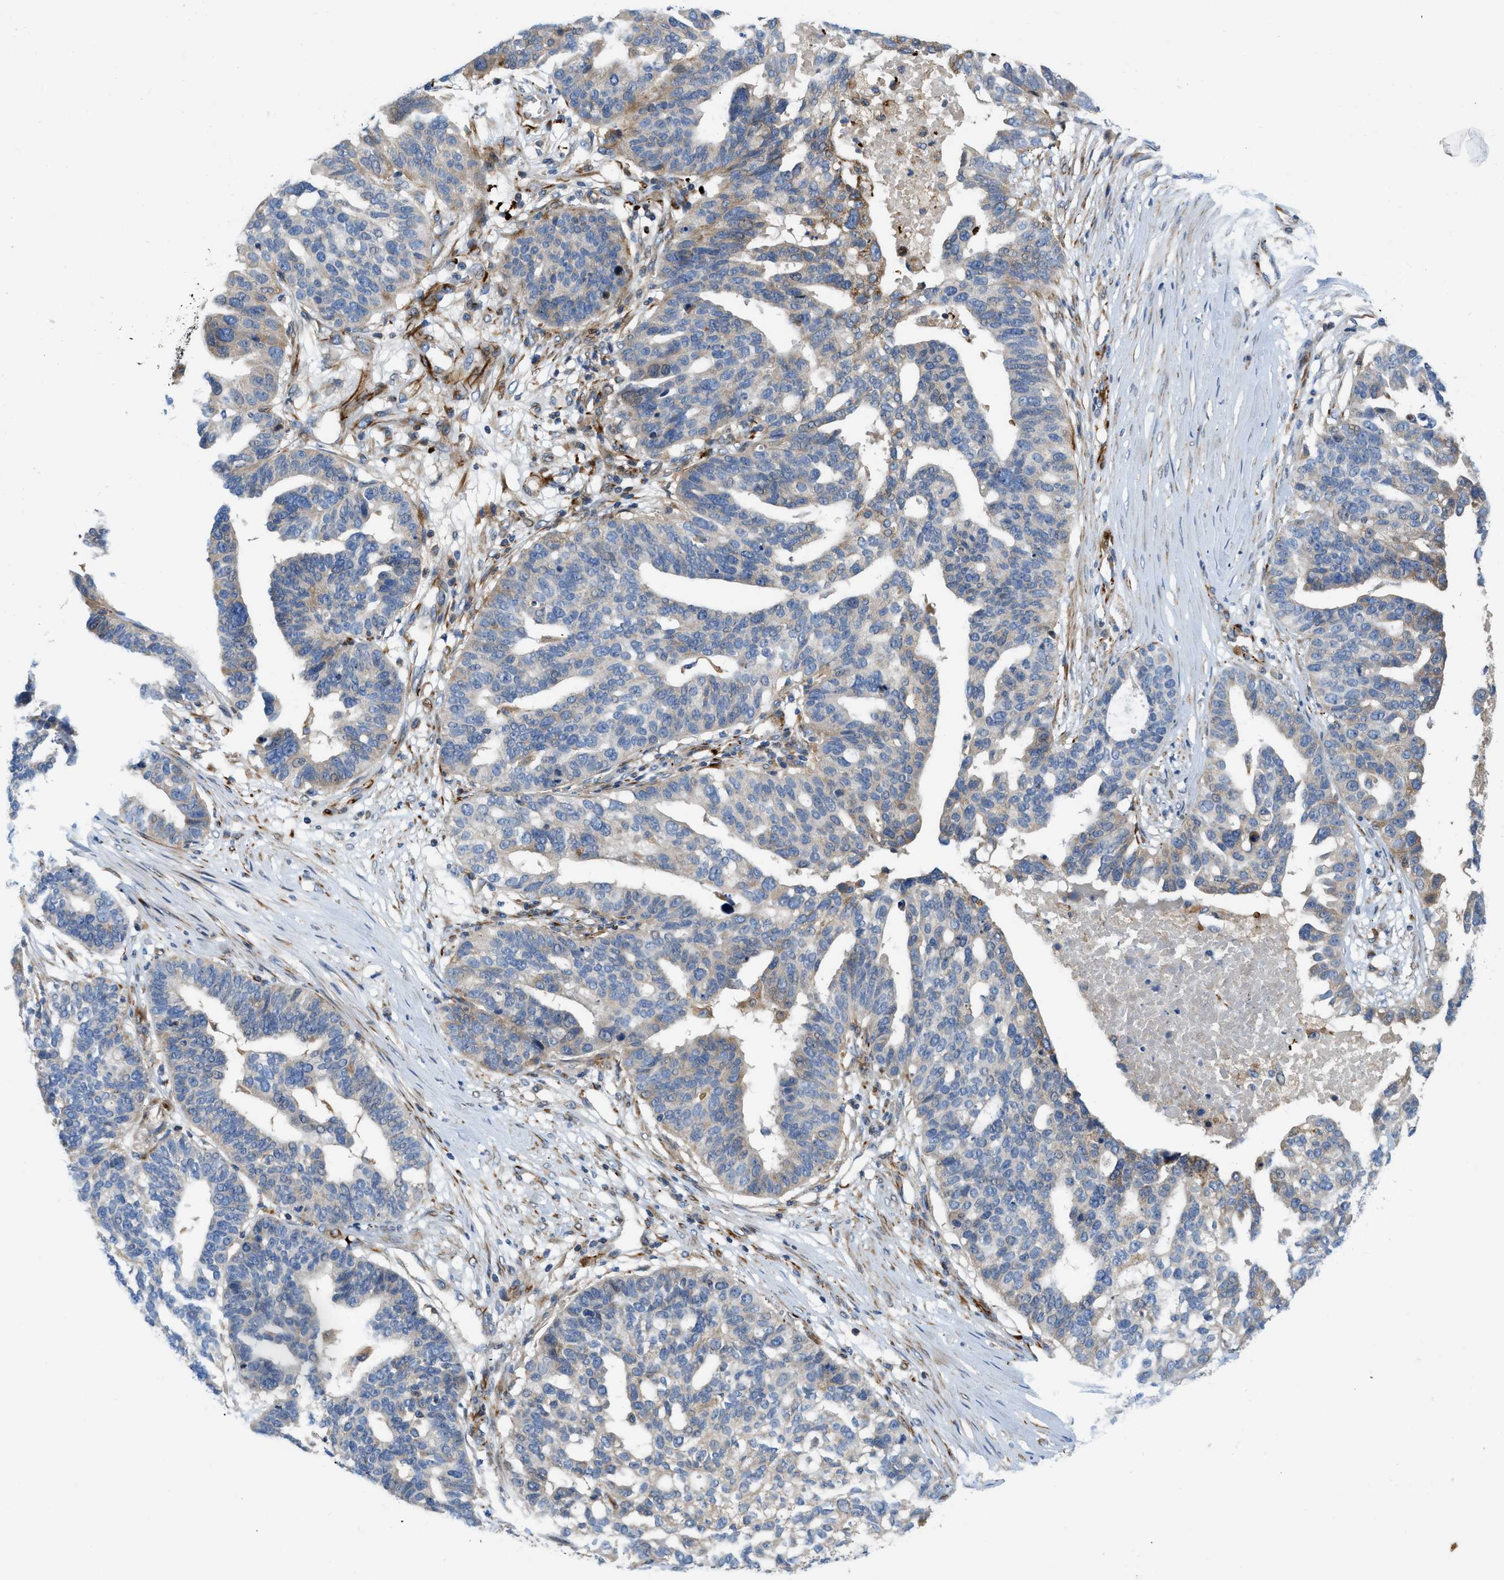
{"staining": {"intensity": "weak", "quantity": "25%-75%", "location": "cytoplasmic/membranous"}, "tissue": "ovarian cancer", "cell_type": "Tumor cells", "image_type": "cancer", "snomed": [{"axis": "morphology", "description": "Cystadenocarcinoma, serous, NOS"}, {"axis": "topography", "description": "Ovary"}], "caption": "Brown immunohistochemical staining in human ovarian cancer (serous cystadenocarcinoma) shows weak cytoplasmic/membranous expression in approximately 25%-75% of tumor cells.", "gene": "ZNF831", "patient": {"sex": "female", "age": 59}}